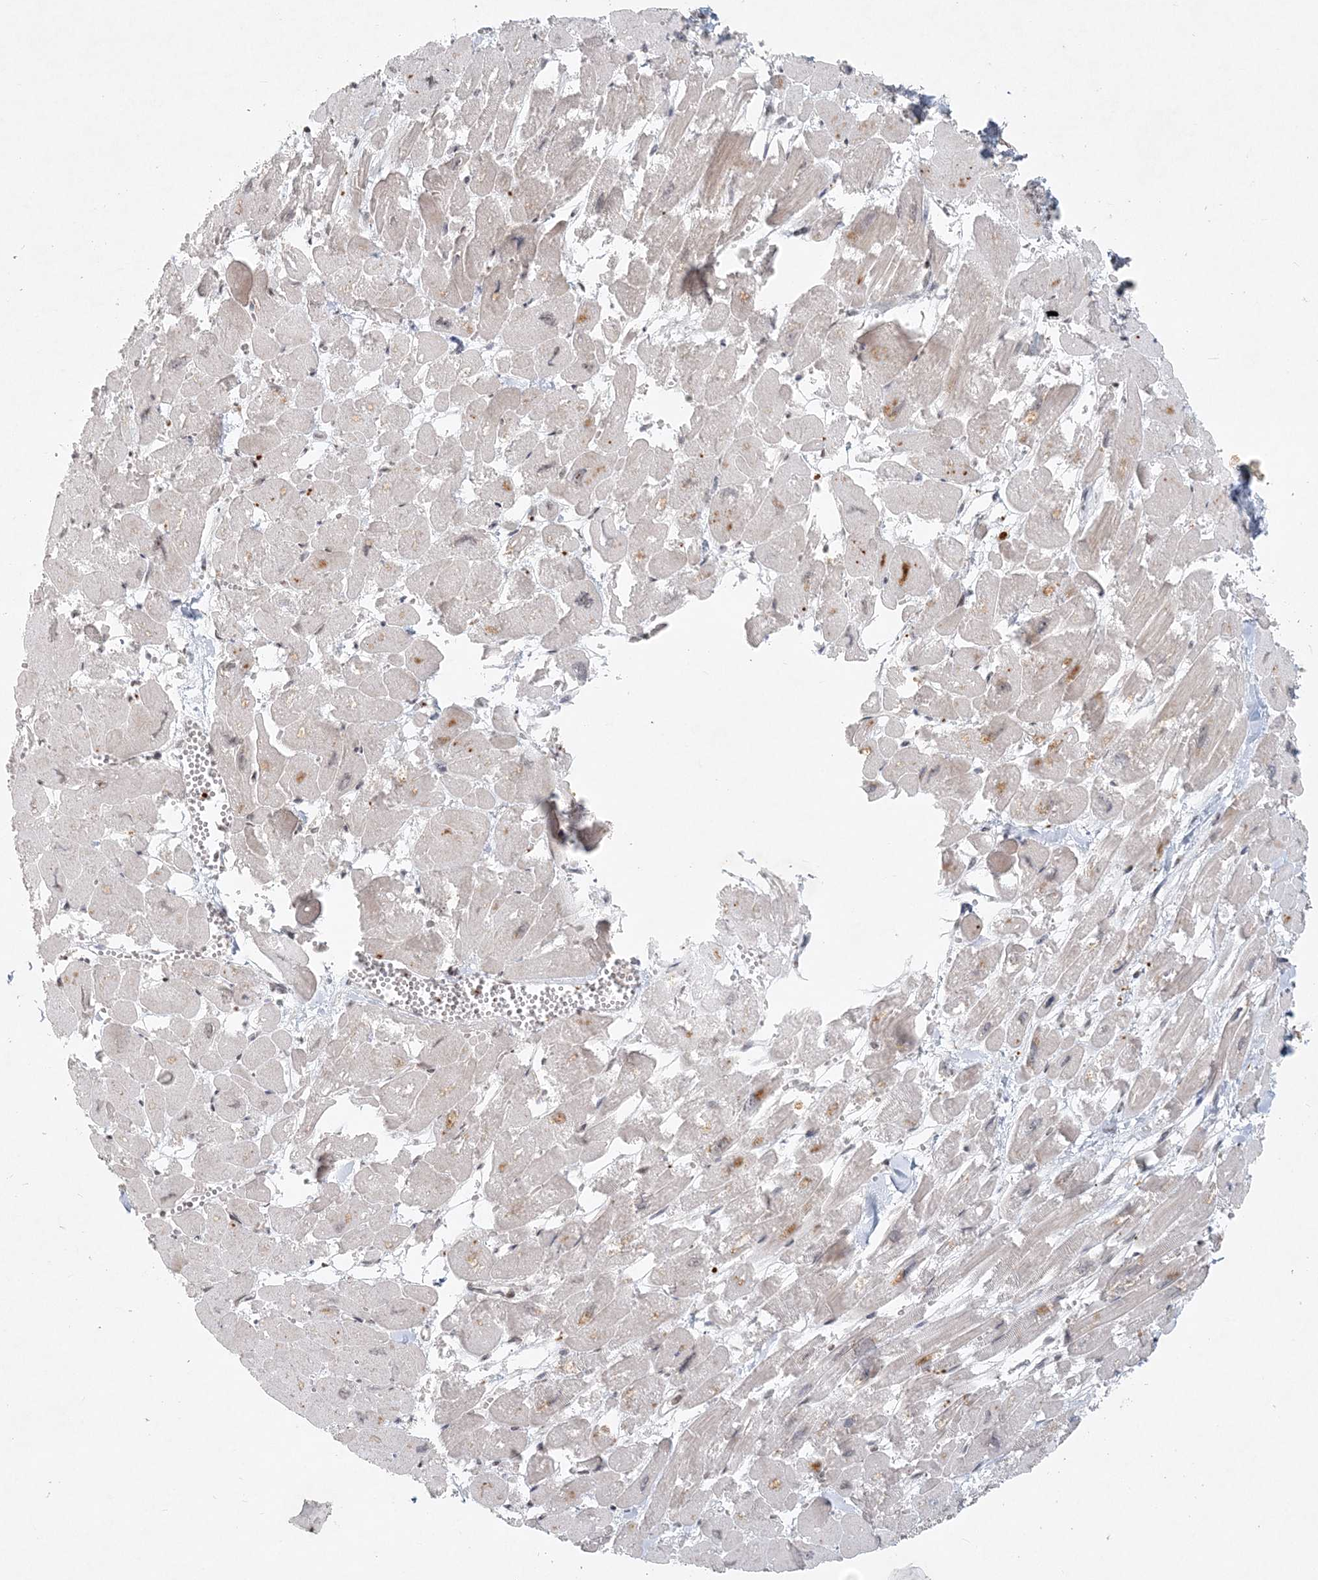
{"staining": {"intensity": "weak", "quantity": "<25%", "location": "nuclear"}, "tissue": "heart muscle", "cell_type": "Cardiomyocytes", "image_type": "normal", "snomed": [{"axis": "morphology", "description": "Normal tissue, NOS"}, {"axis": "topography", "description": "Heart"}], "caption": "This is a photomicrograph of immunohistochemistry staining of unremarkable heart muscle, which shows no positivity in cardiomyocytes. (Stains: DAB (3,3'-diaminobenzidine) immunohistochemistry (IHC) with hematoxylin counter stain, Microscopy: brightfield microscopy at high magnification).", "gene": "BAZ1B", "patient": {"sex": "male", "age": 54}}